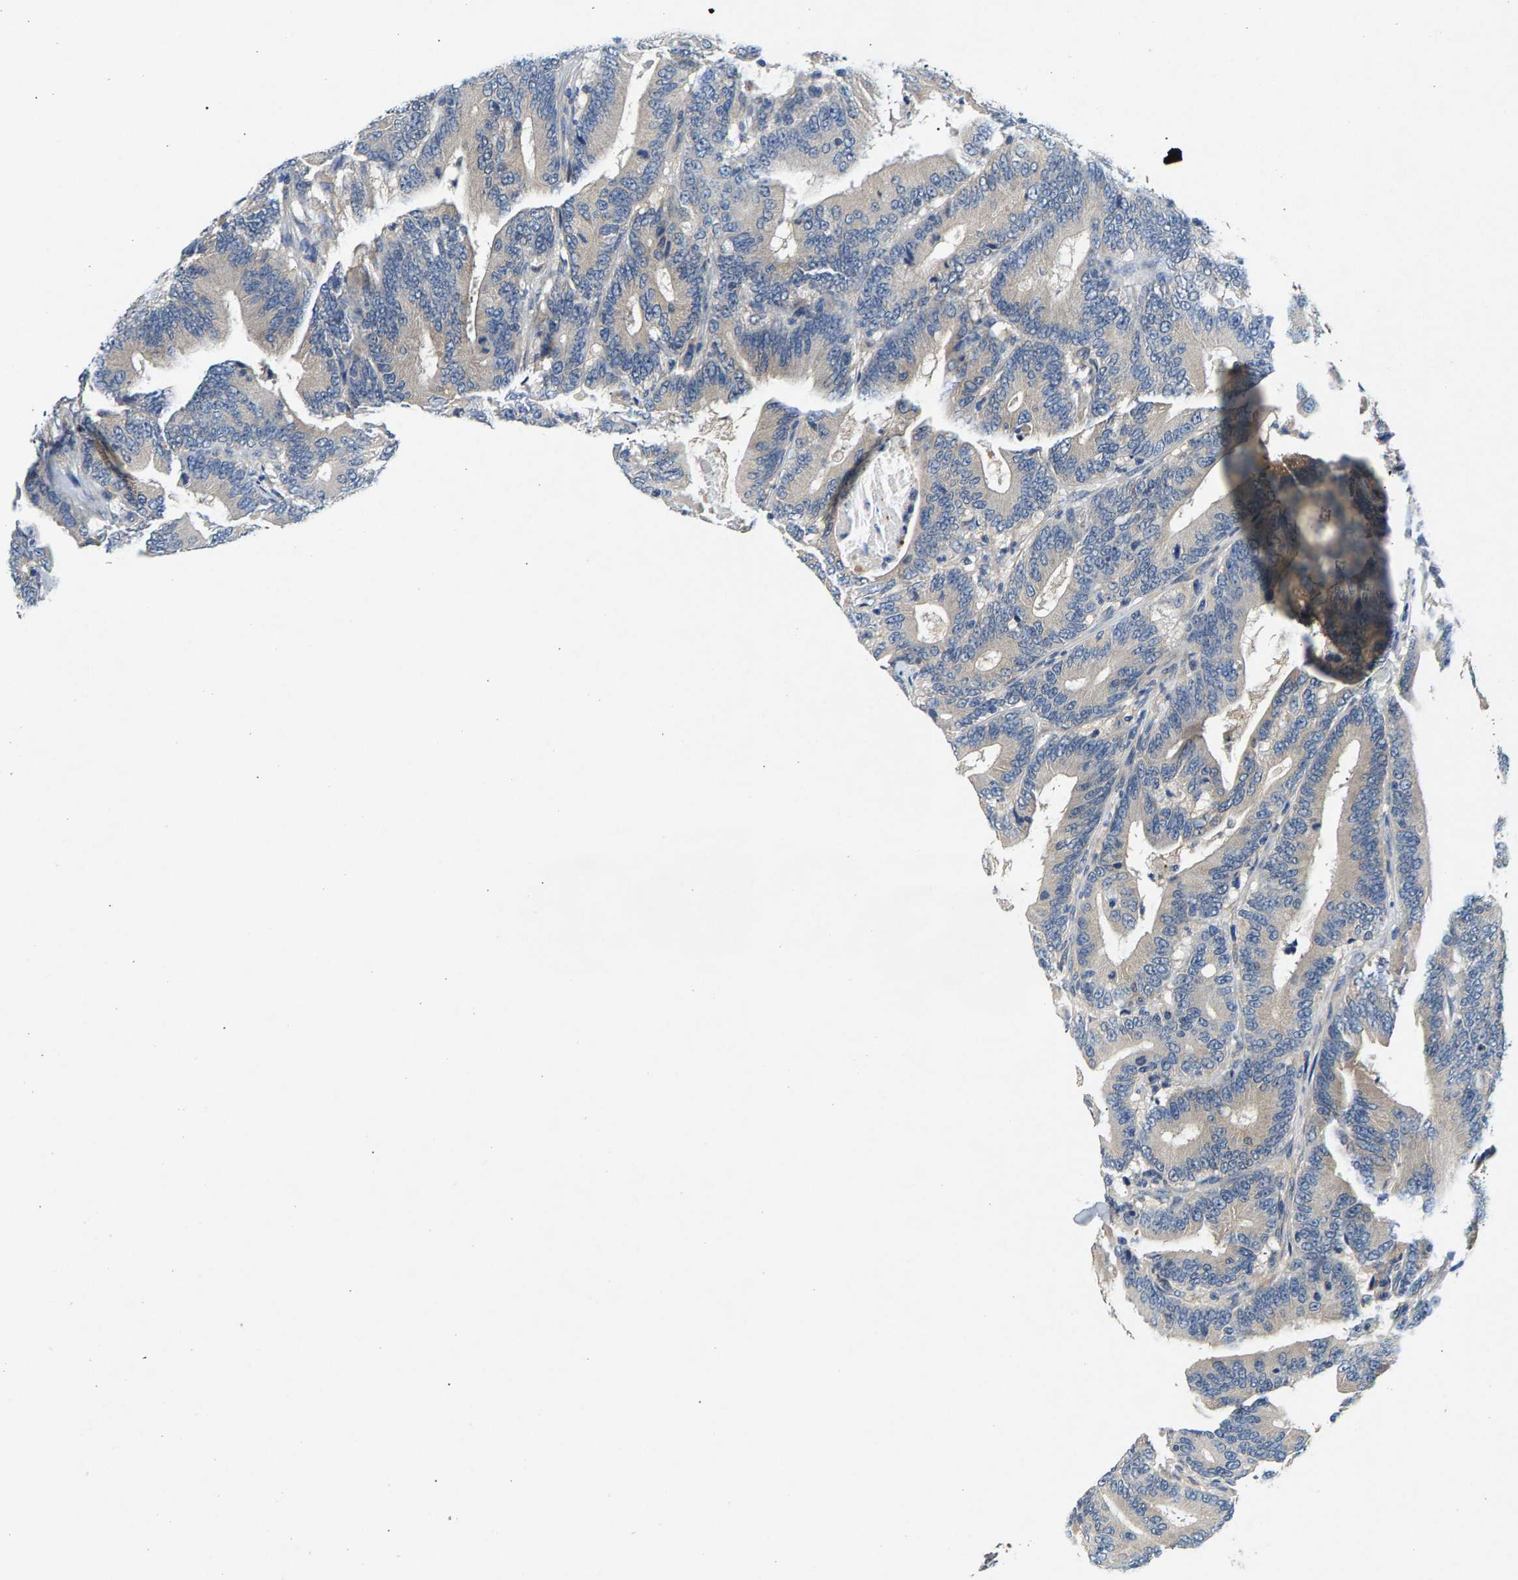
{"staining": {"intensity": "negative", "quantity": "none", "location": "none"}, "tissue": "colorectal cancer", "cell_type": "Tumor cells", "image_type": "cancer", "snomed": [{"axis": "morphology", "description": "Adenocarcinoma, NOS"}, {"axis": "topography", "description": "Colon"}], "caption": "Tumor cells show no significant protein staining in colorectal cancer. Brightfield microscopy of IHC stained with DAB (brown) and hematoxylin (blue), captured at high magnification.", "gene": "NT5C", "patient": {"sex": "female", "age": 66}}